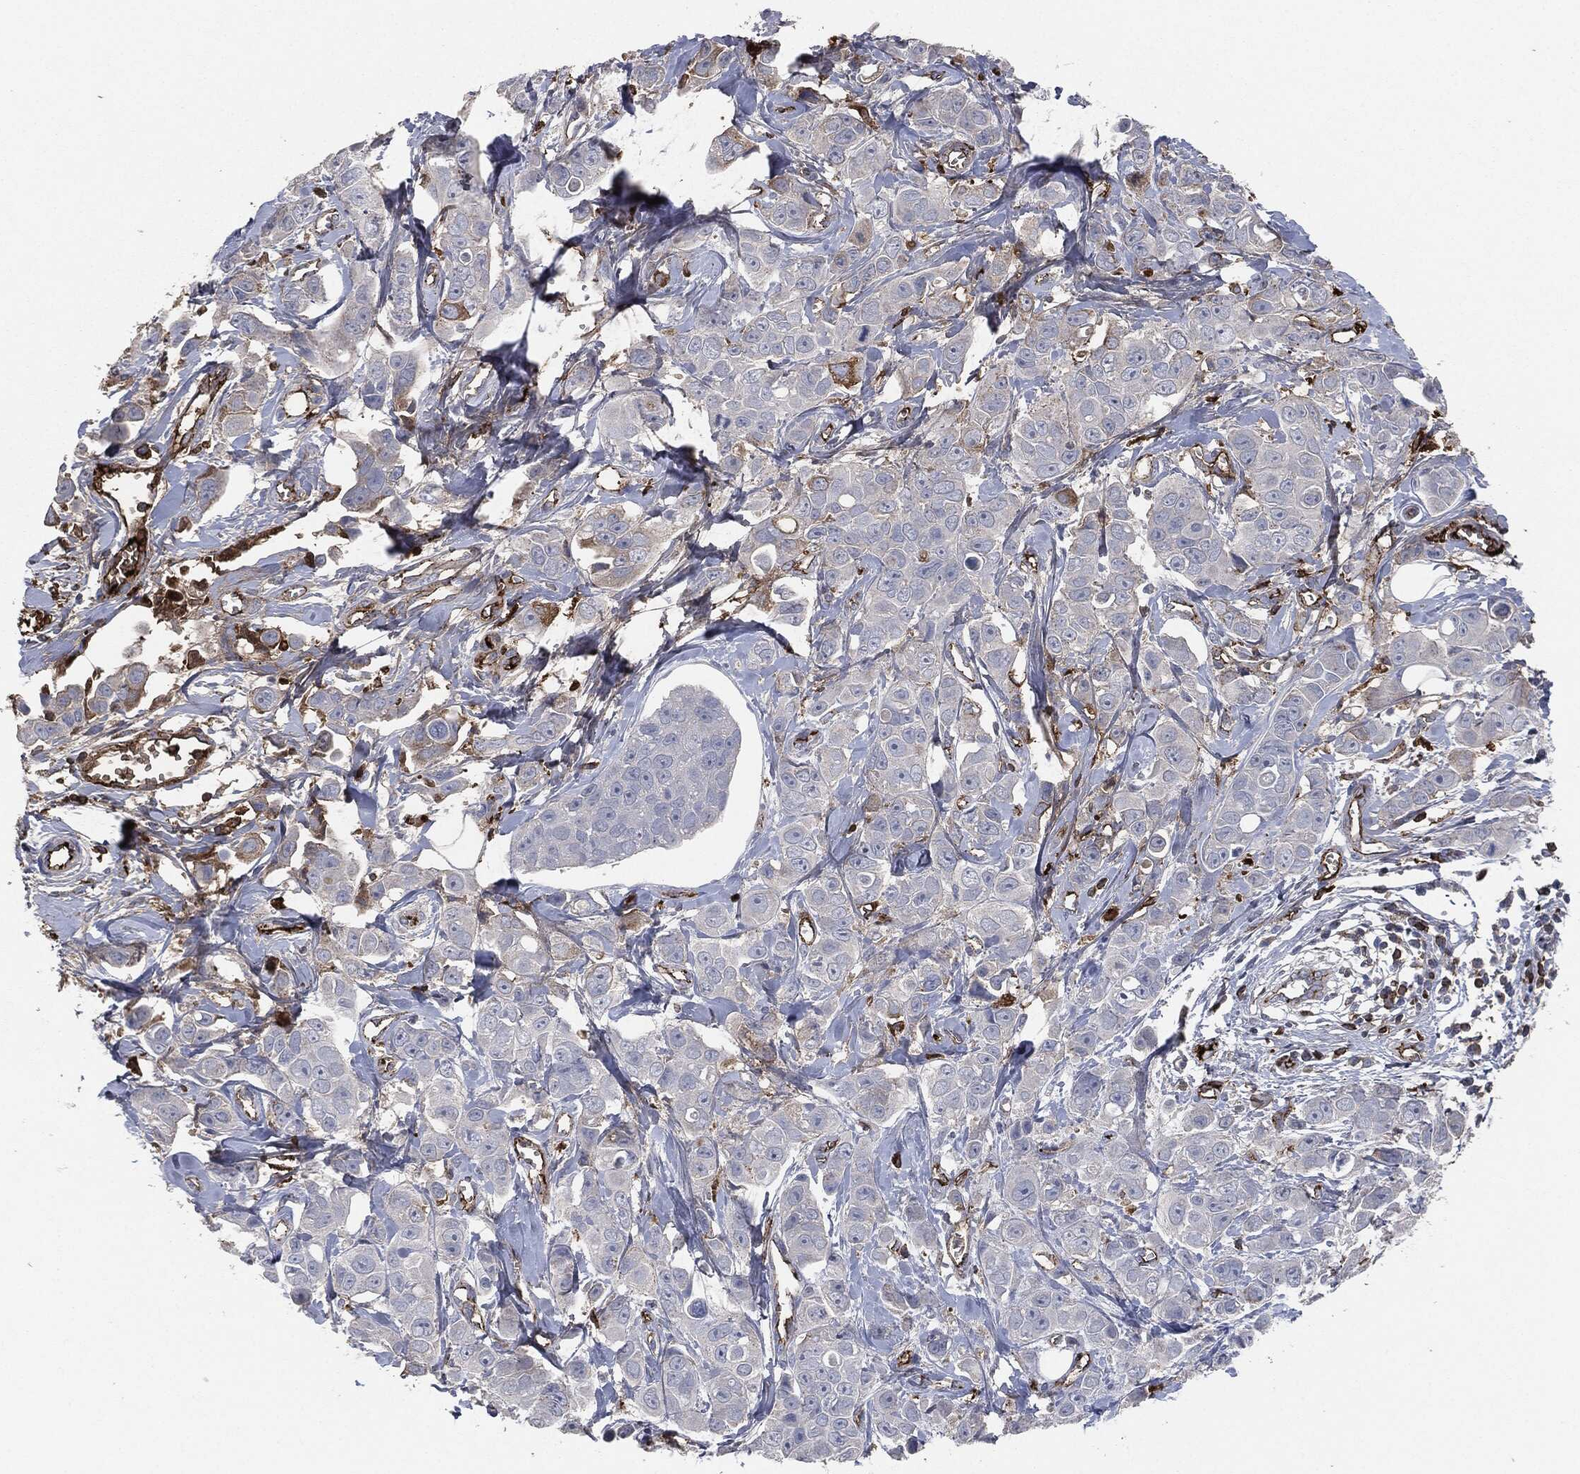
{"staining": {"intensity": "strong", "quantity": "<25%", "location": "cytoplasmic/membranous"}, "tissue": "breast cancer", "cell_type": "Tumor cells", "image_type": "cancer", "snomed": [{"axis": "morphology", "description": "Duct carcinoma"}, {"axis": "topography", "description": "Breast"}], "caption": "An immunohistochemistry (IHC) histopathology image of tumor tissue is shown. Protein staining in brown labels strong cytoplasmic/membranous positivity in breast cancer (invasive ductal carcinoma) within tumor cells.", "gene": "APOB", "patient": {"sex": "female", "age": 35}}